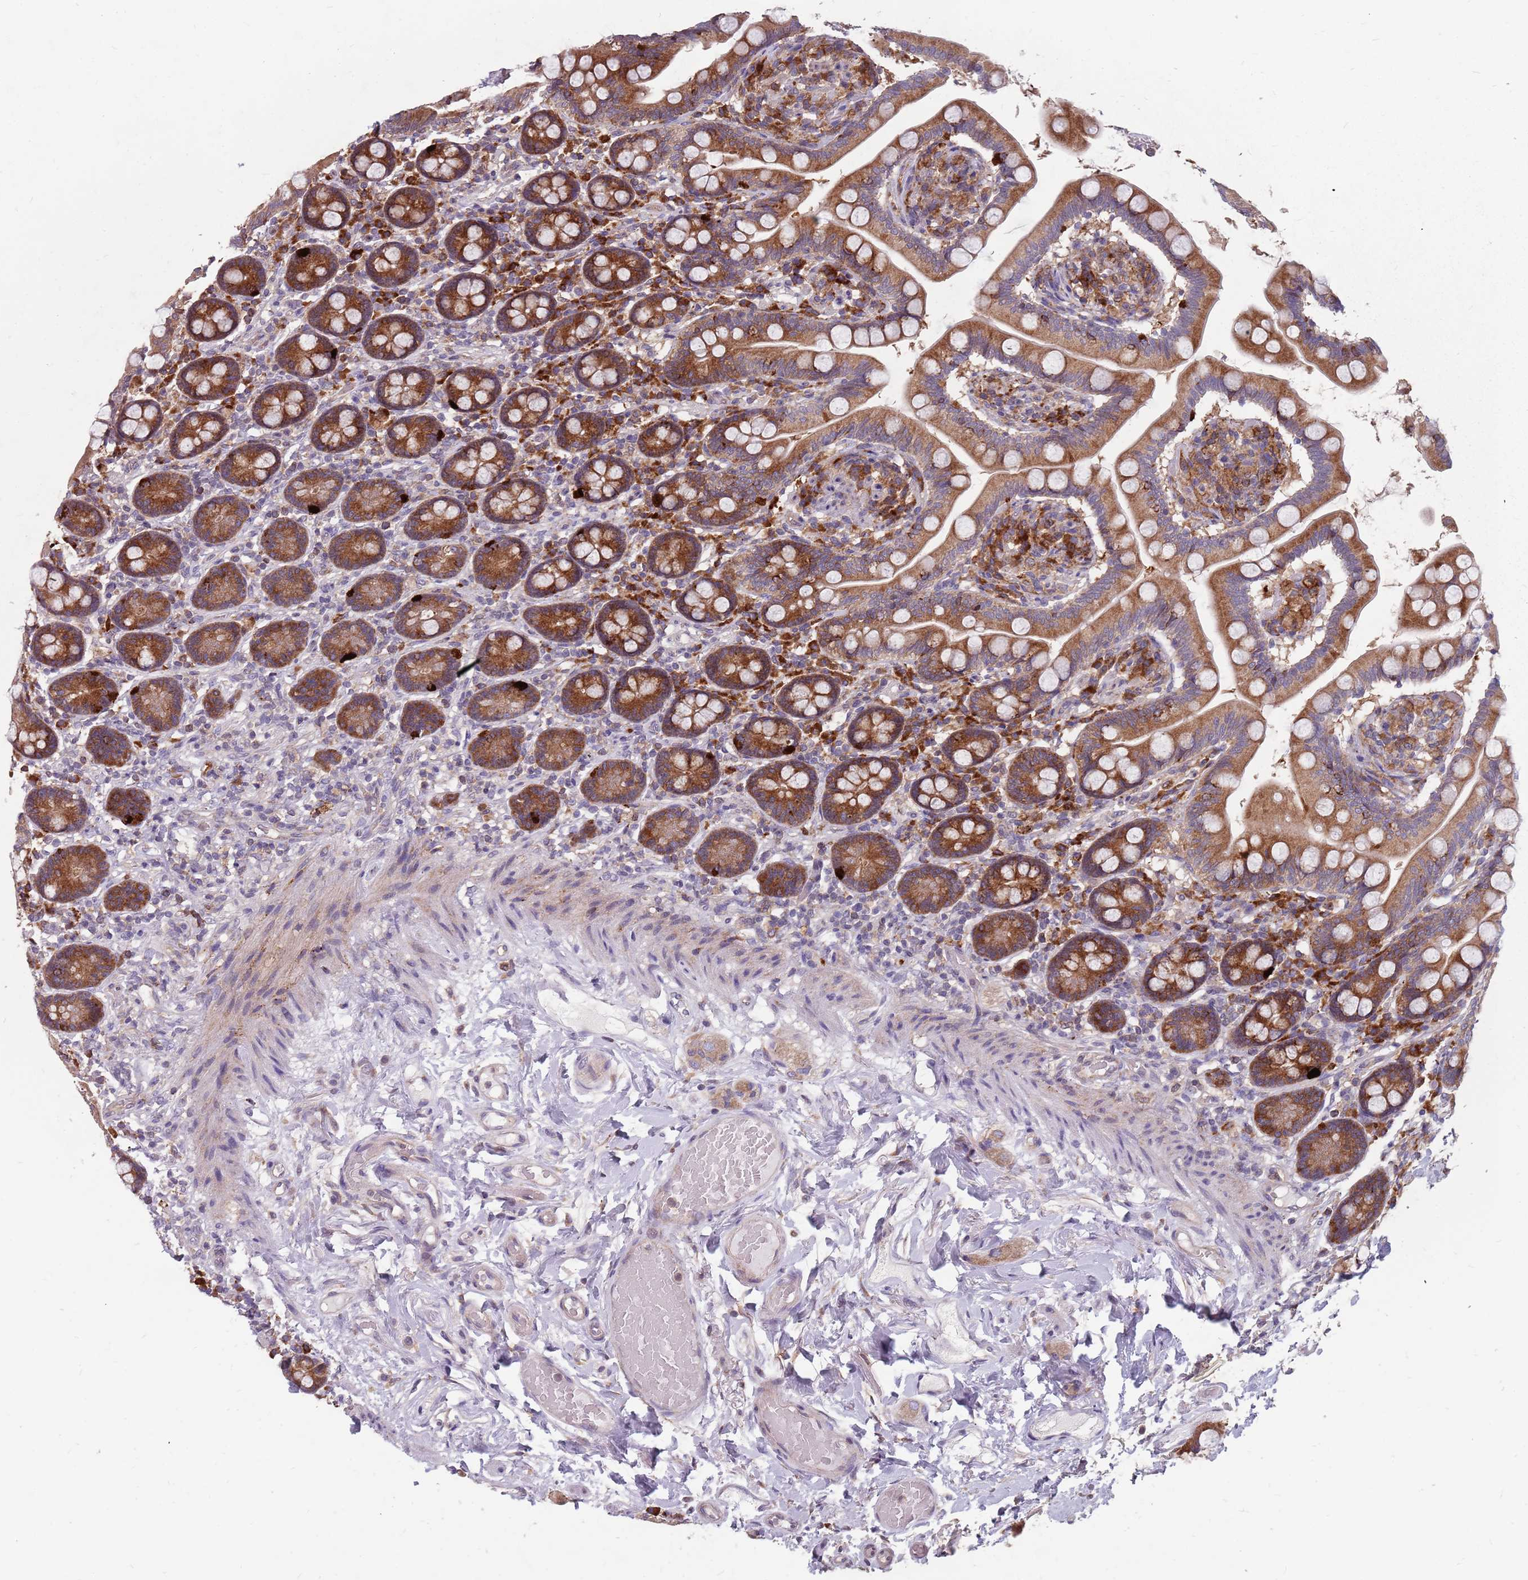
{"staining": {"intensity": "moderate", "quantity": ">75%", "location": "cytoplasmic/membranous"}, "tissue": "small intestine", "cell_type": "Glandular cells", "image_type": "normal", "snomed": [{"axis": "morphology", "description": "Normal tissue, NOS"}, {"axis": "topography", "description": "Small intestine"}], "caption": "IHC (DAB (3,3'-diaminobenzidine)) staining of unremarkable human small intestine exhibits moderate cytoplasmic/membranous protein expression in about >75% of glandular cells. (IHC, brightfield microscopy, high magnification).", "gene": "NME4", "patient": {"sex": "female", "age": 64}}